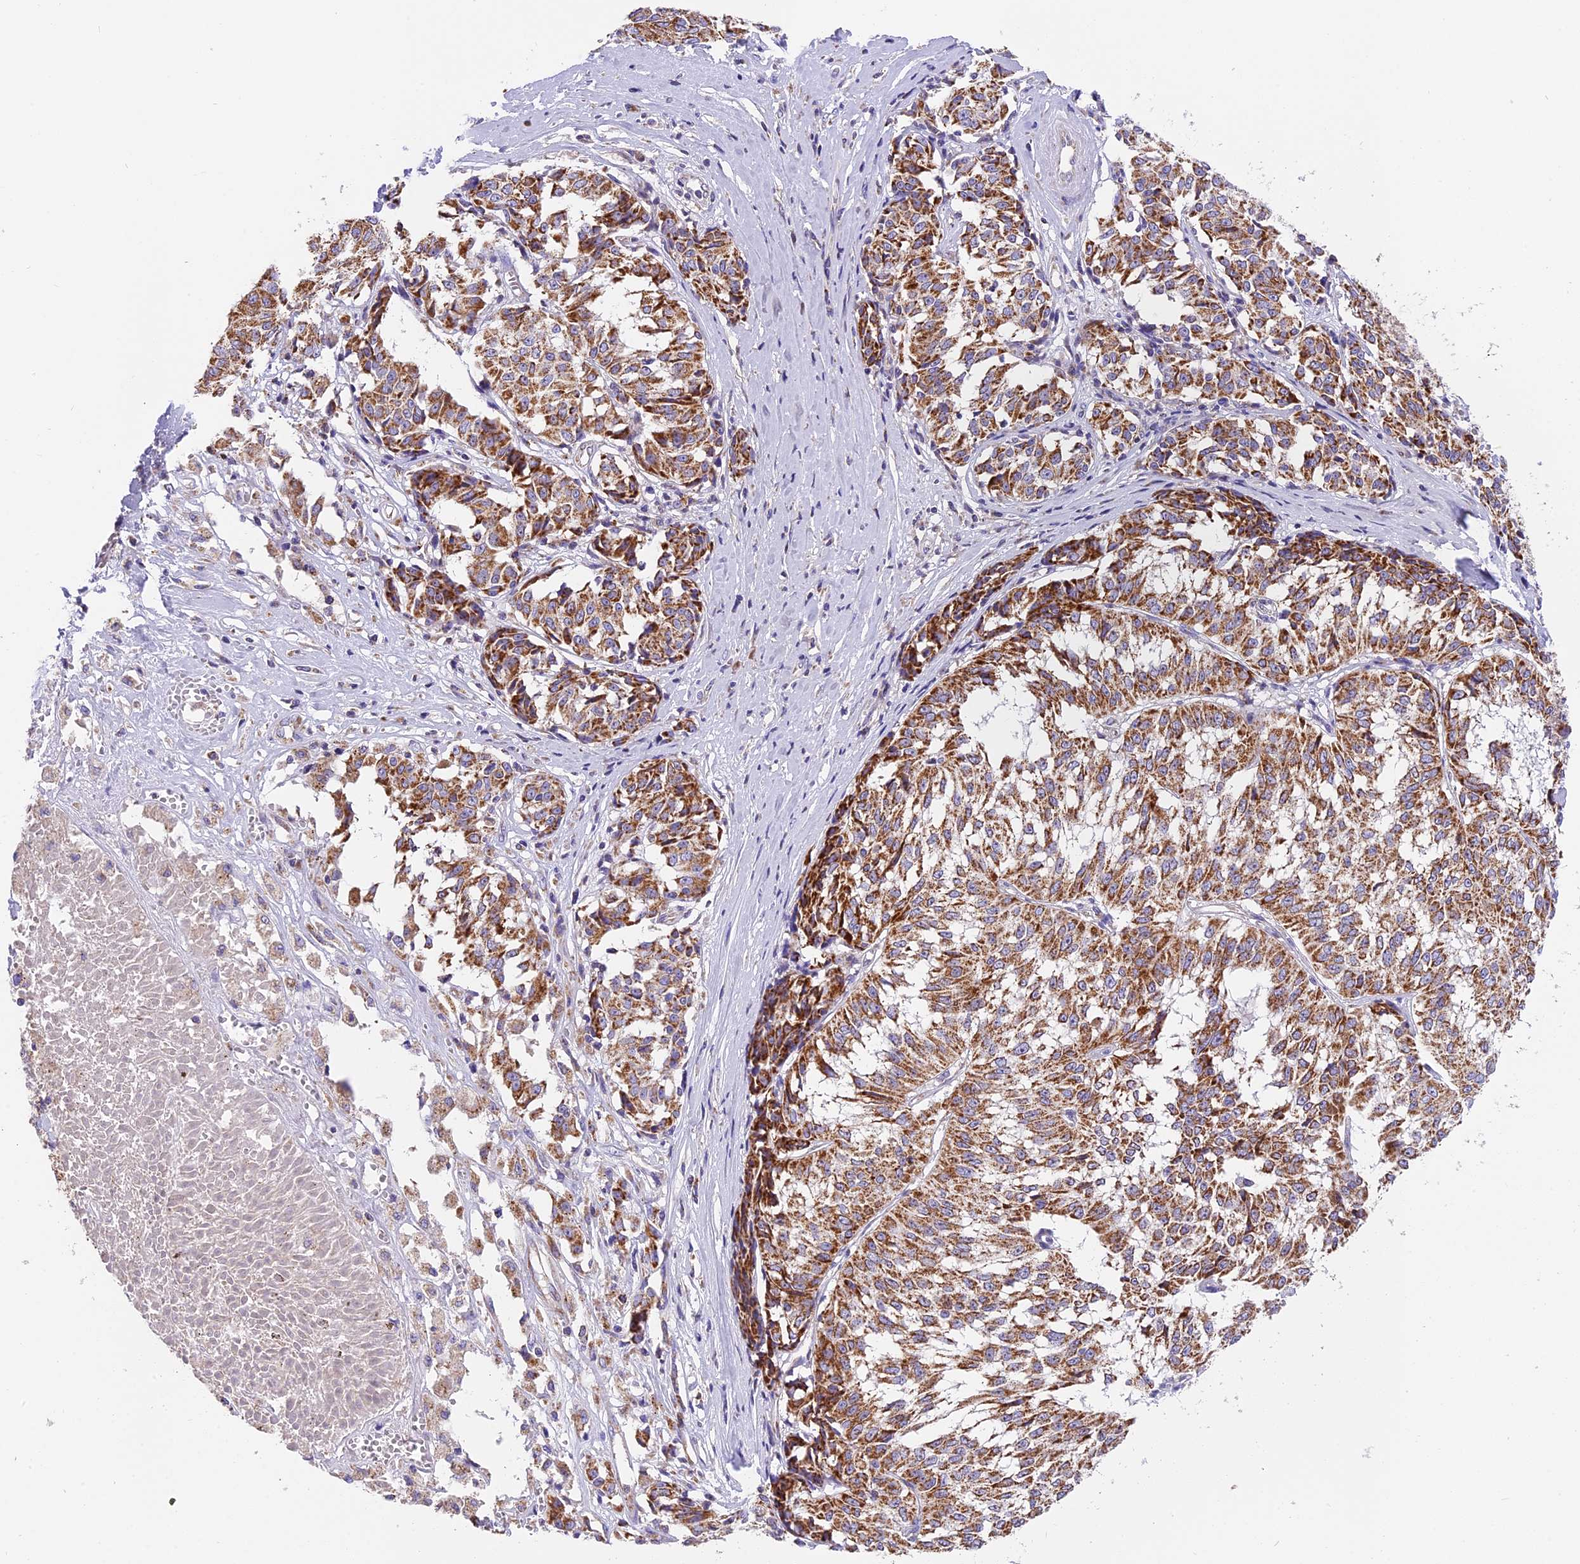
{"staining": {"intensity": "moderate", "quantity": ">75%", "location": "cytoplasmic/membranous"}, "tissue": "melanoma", "cell_type": "Tumor cells", "image_type": "cancer", "snomed": [{"axis": "morphology", "description": "Malignant melanoma, NOS"}, {"axis": "topography", "description": "Skin"}], "caption": "Melanoma was stained to show a protein in brown. There is medium levels of moderate cytoplasmic/membranous positivity in about >75% of tumor cells. (DAB IHC, brown staining for protein, blue staining for nuclei).", "gene": "MGME1", "patient": {"sex": "female", "age": 72}}